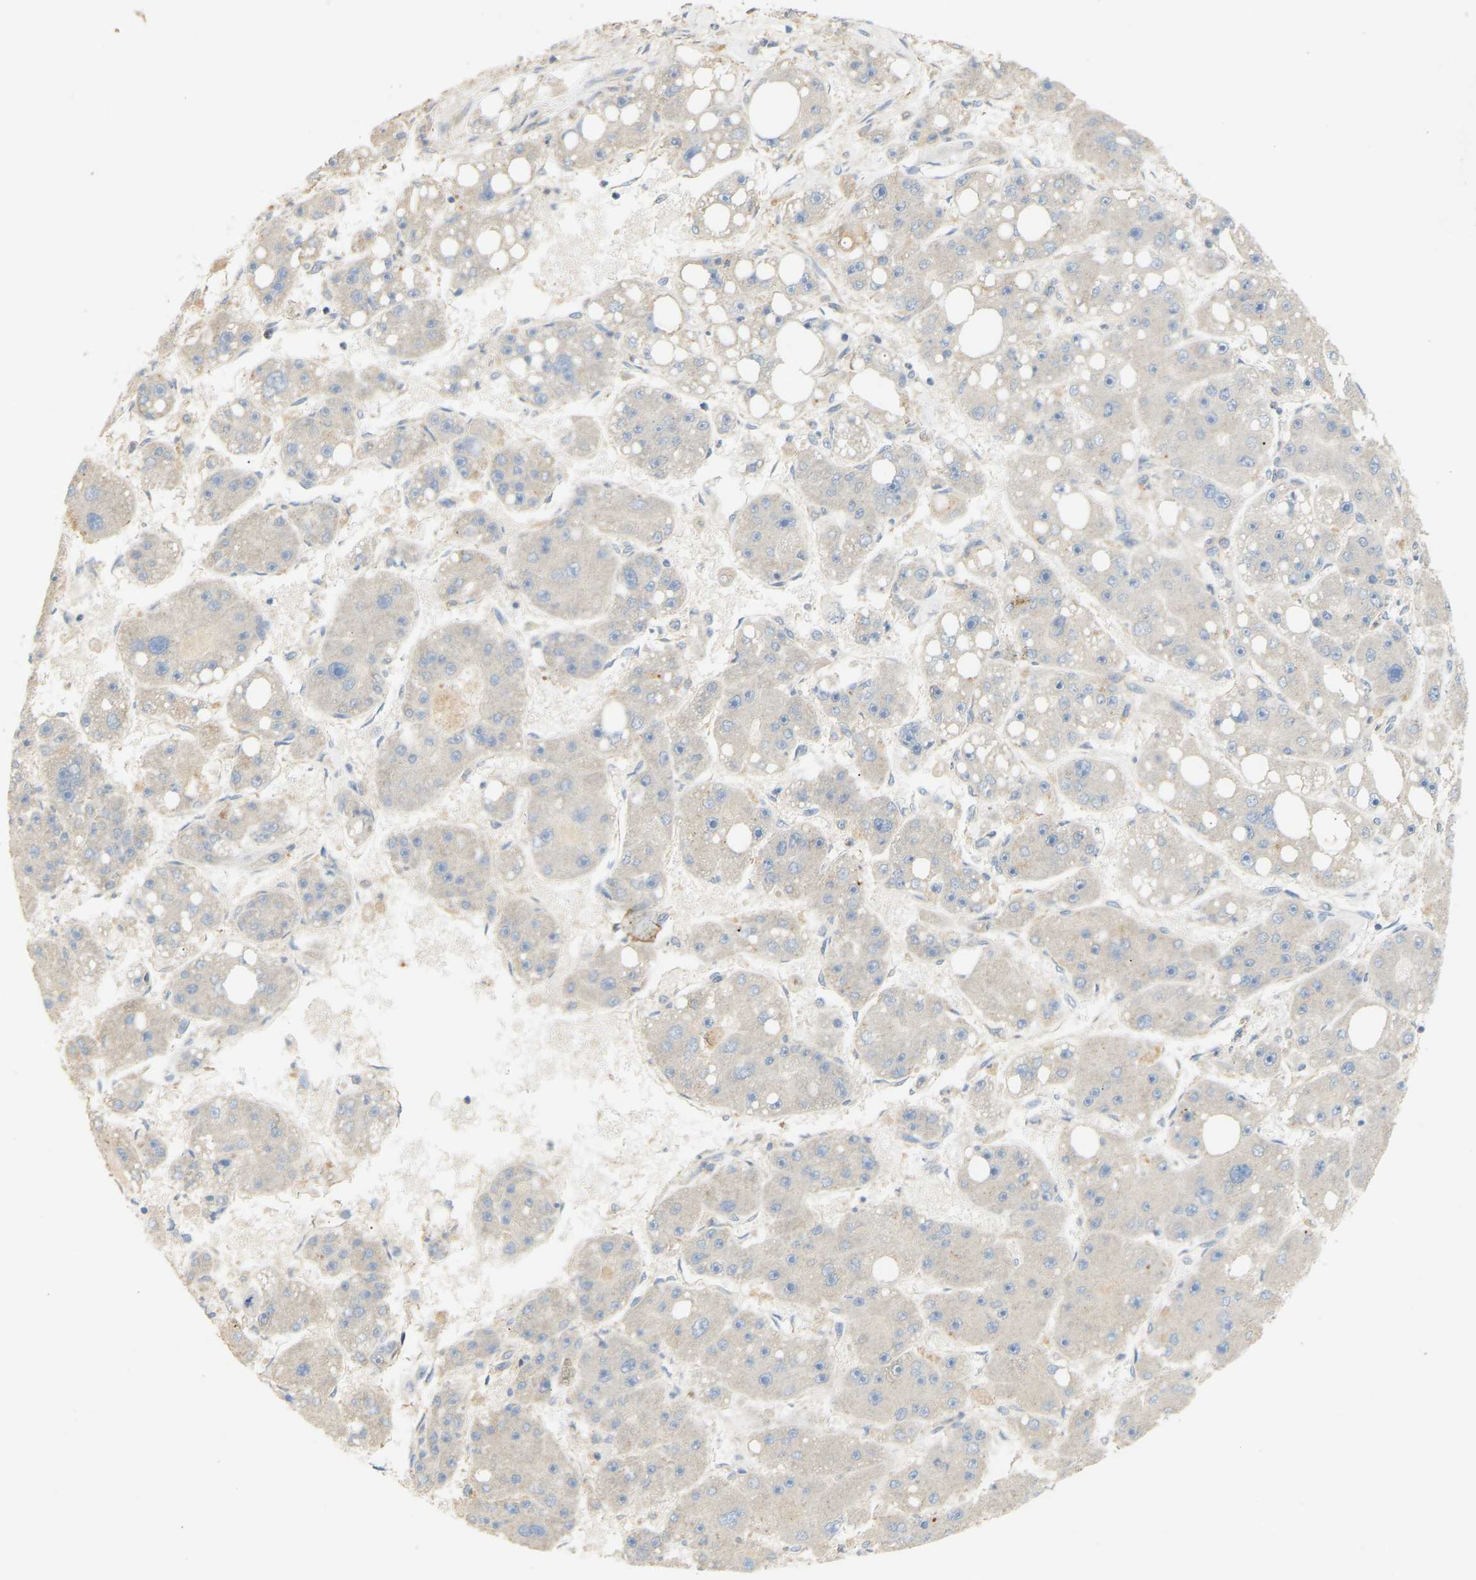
{"staining": {"intensity": "negative", "quantity": "none", "location": "none"}, "tissue": "liver cancer", "cell_type": "Tumor cells", "image_type": "cancer", "snomed": [{"axis": "morphology", "description": "Carcinoma, Hepatocellular, NOS"}, {"axis": "topography", "description": "Liver"}], "caption": "Immunohistochemistry (IHC) of human liver hepatocellular carcinoma demonstrates no staining in tumor cells.", "gene": "PTPN4", "patient": {"sex": "female", "age": 61}}